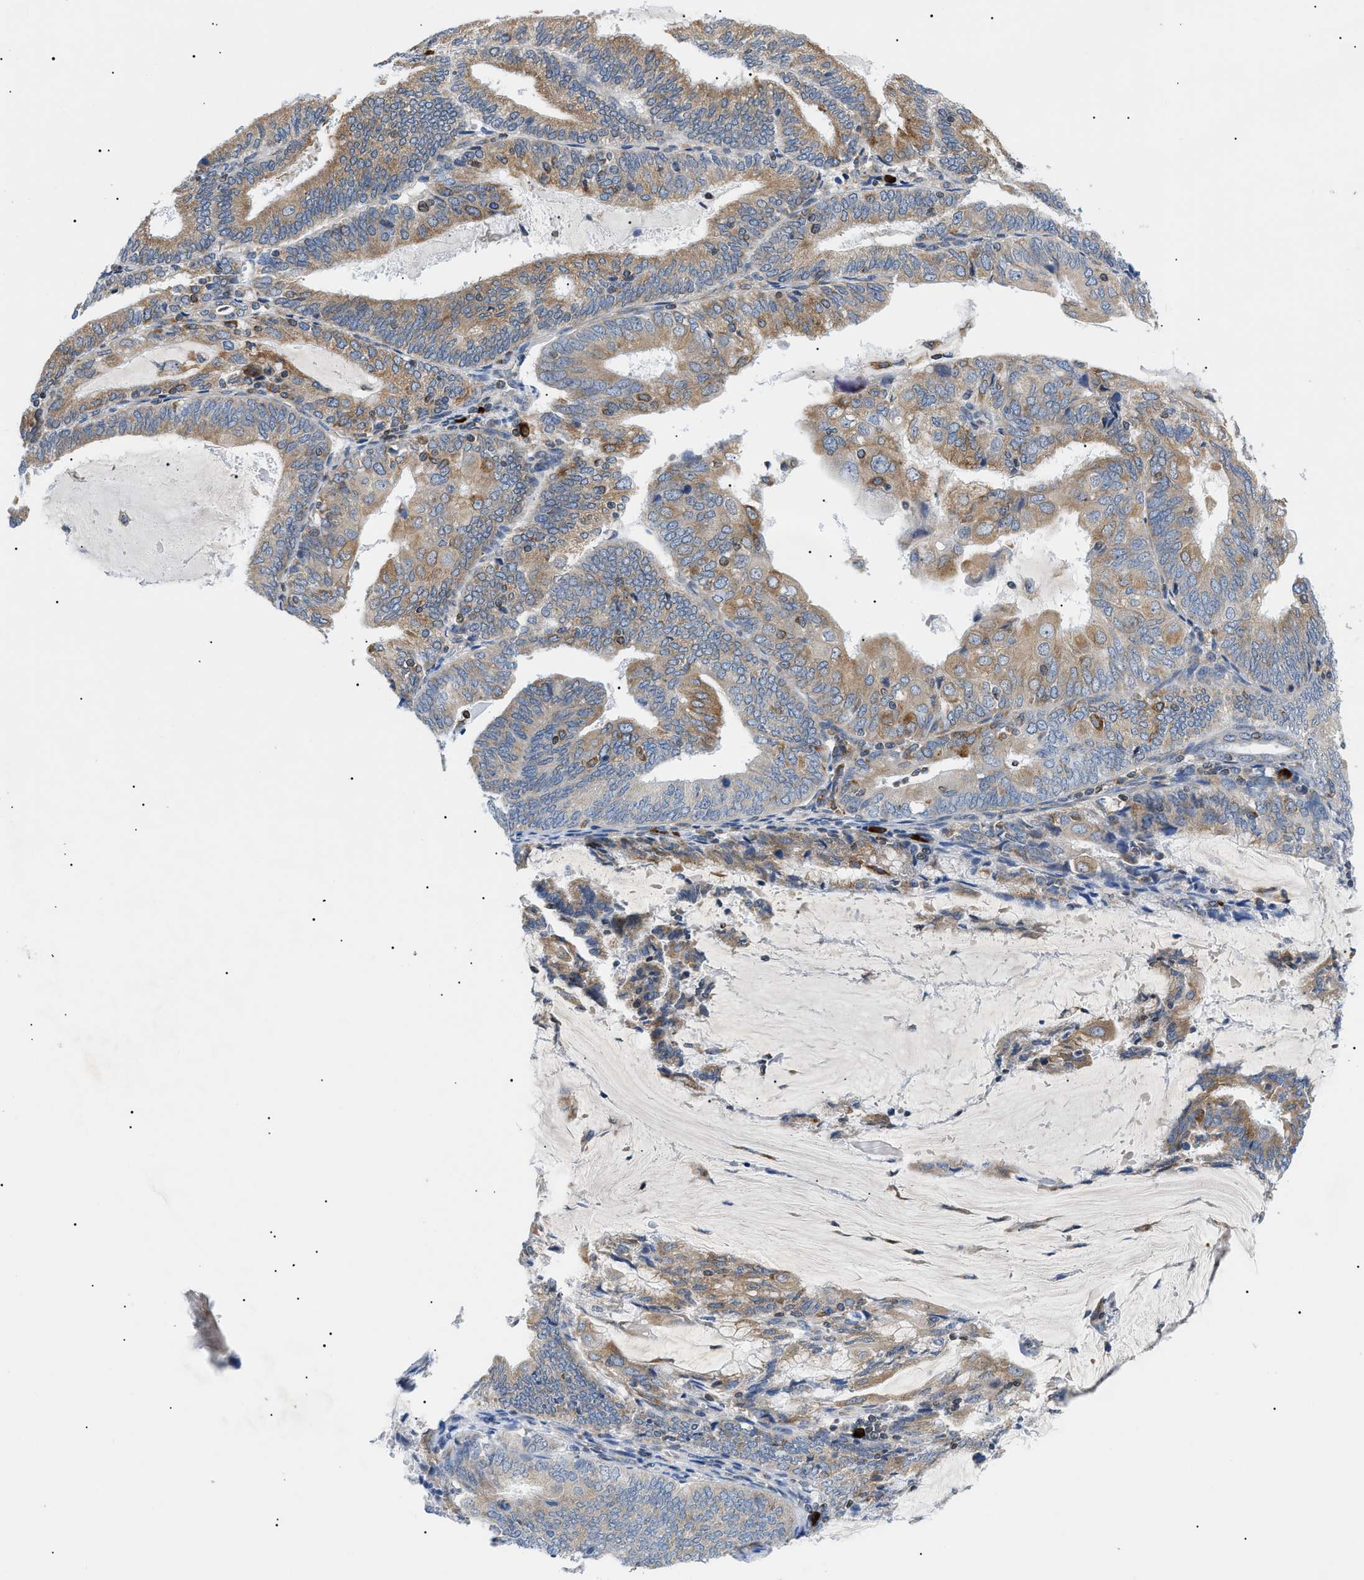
{"staining": {"intensity": "moderate", "quantity": ">75%", "location": "cytoplasmic/membranous"}, "tissue": "endometrial cancer", "cell_type": "Tumor cells", "image_type": "cancer", "snomed": [{"axis": "morphology", "description": "Adenocarcinoma, NOS"}, {"axis": "topography", "description": "Endometrium"}], "caption": "Immunohistochemical staining of adenocarcinoma (endometrial) shows moderate cytoplasmic/membranous protein expression in about >75% of tumor cells. Ihc stains the protein in brown and the nuclei are stained blue.", "gene": "DERL1", "patient": {"sex": "female", "age": 81}}